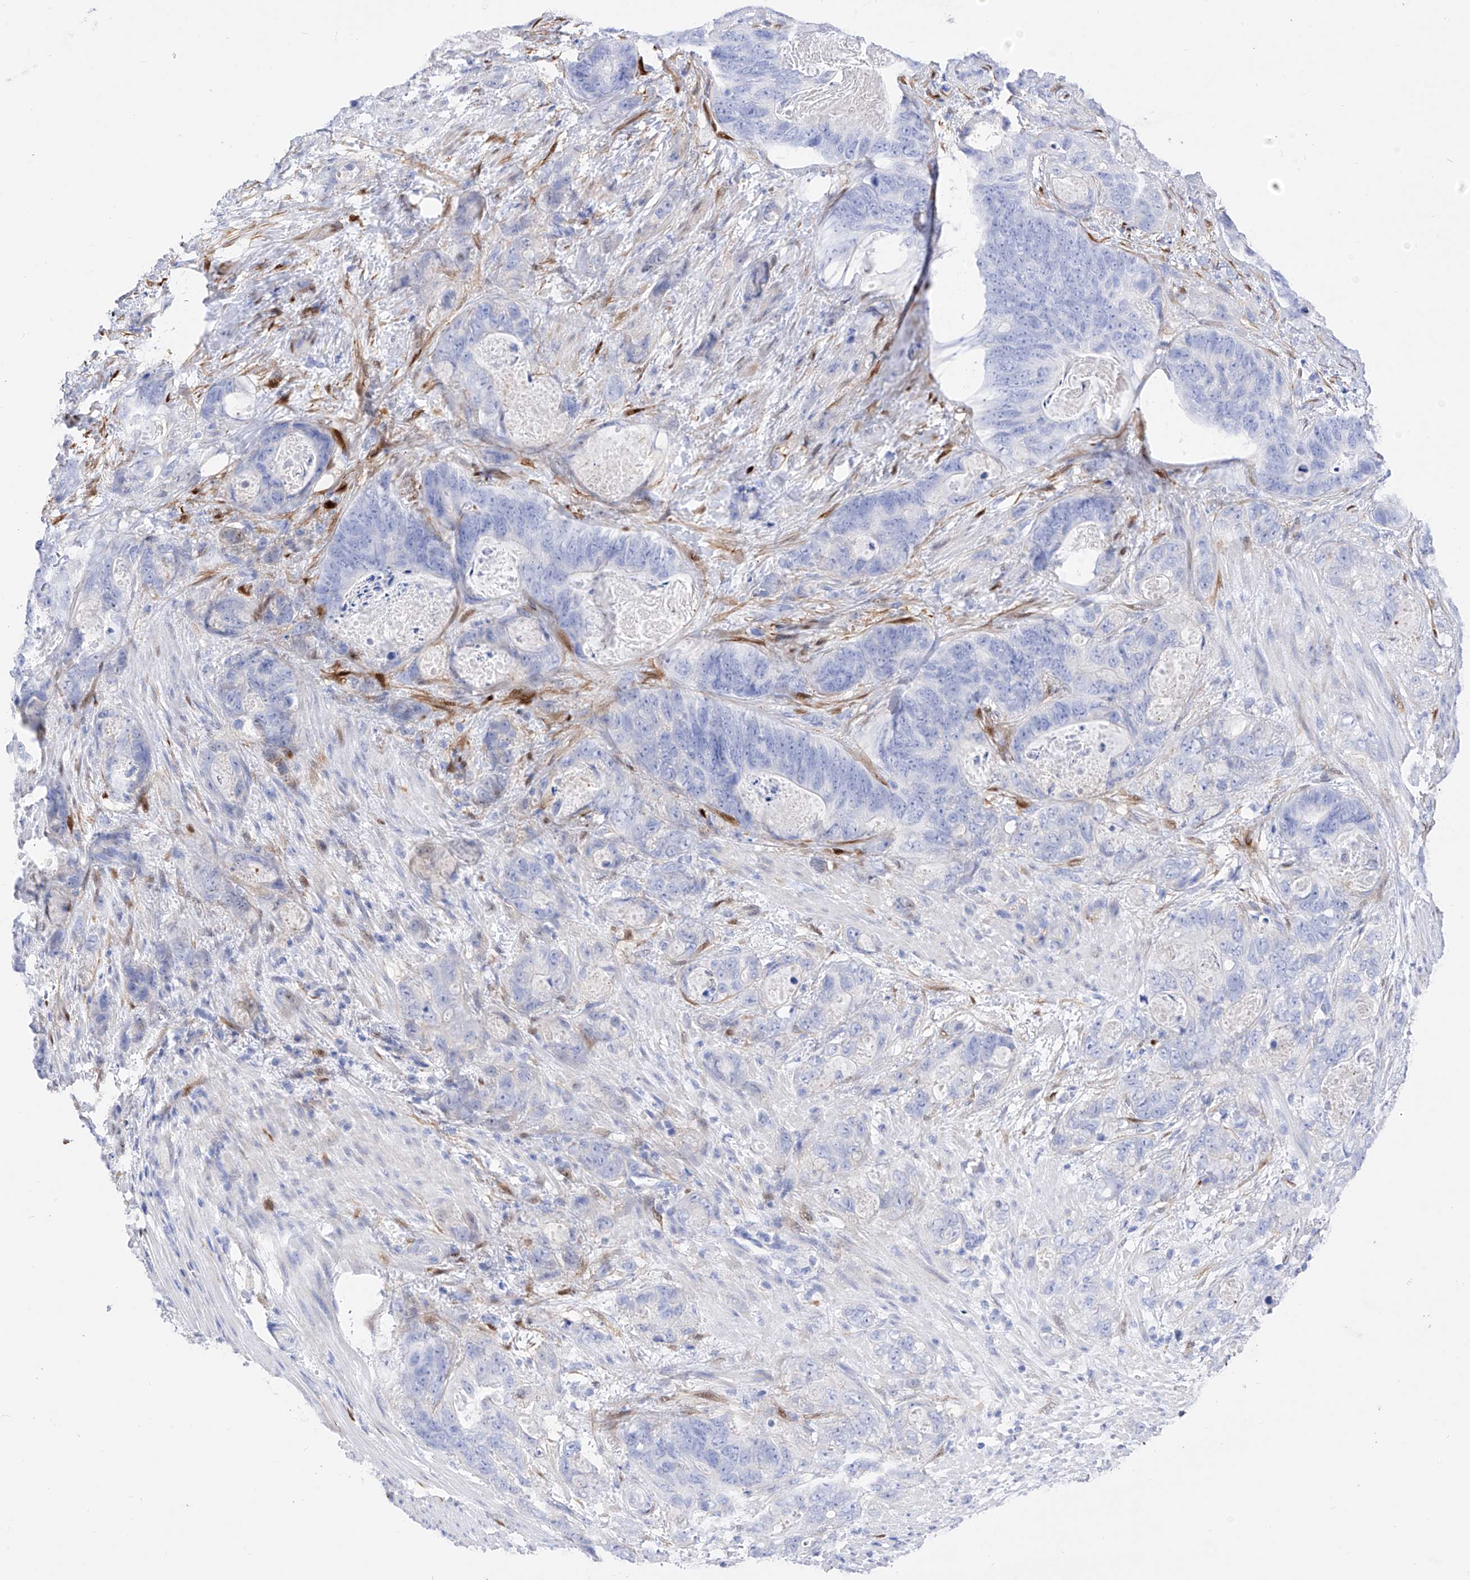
{"staining": {"intensity": "negative", "quantity": "none", "location": "none"}, "tissue": "stomach cancer", "cell_type": "Tumor cells", "image_type": "cancer", "snomed": [{"axis": "morphology", "description": "Normal tissue, NOS"}, {"axis": "morphology", "description": "Adenocarcinoma, NOS"}, {"axis": "topography", "description": "Stomach"}], "caption": "High power microscopy micrograph of an immunohistochemistry (IHC) image of adenocarcinoma (stomach), revealing no significant positivity in tumor cells.", "gene": "TRPC7", "patient": {"sex": "female", "age": 89}}